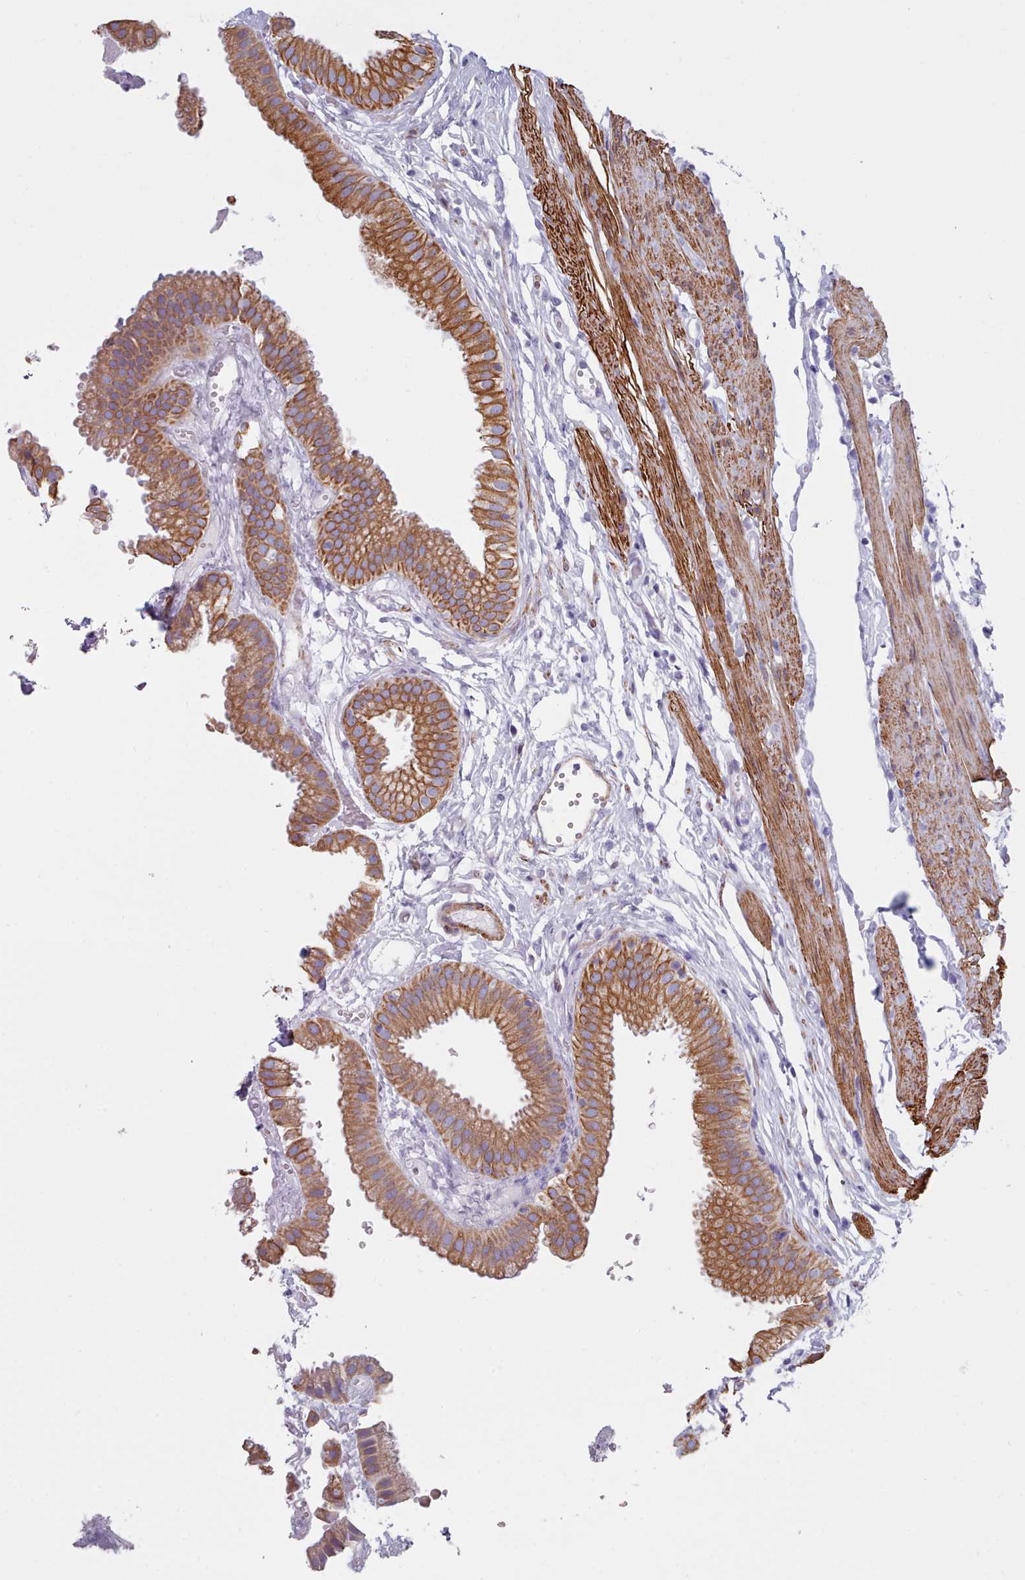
{"staining": {"intensity": "strong", "quantity": ">75%", "location": "cytoplasmic/membranous"}, "tissue": "gallbladder", "cell_type": "Glandular cells", "image_type": "normal", "snomed": [{"axis": "morphology", "description": "Normal tissue, NOS"}, {"axis": "topography", "description": "Gallbladder"}], "caption": "Unremarkable gallbladder displays strong cytoplasmic/membranous staining in about >75% of glandular cells, visualized by immunohistochemistry.", "gene": "FPGS", "patient": {"sex": "female", "age": 61}}